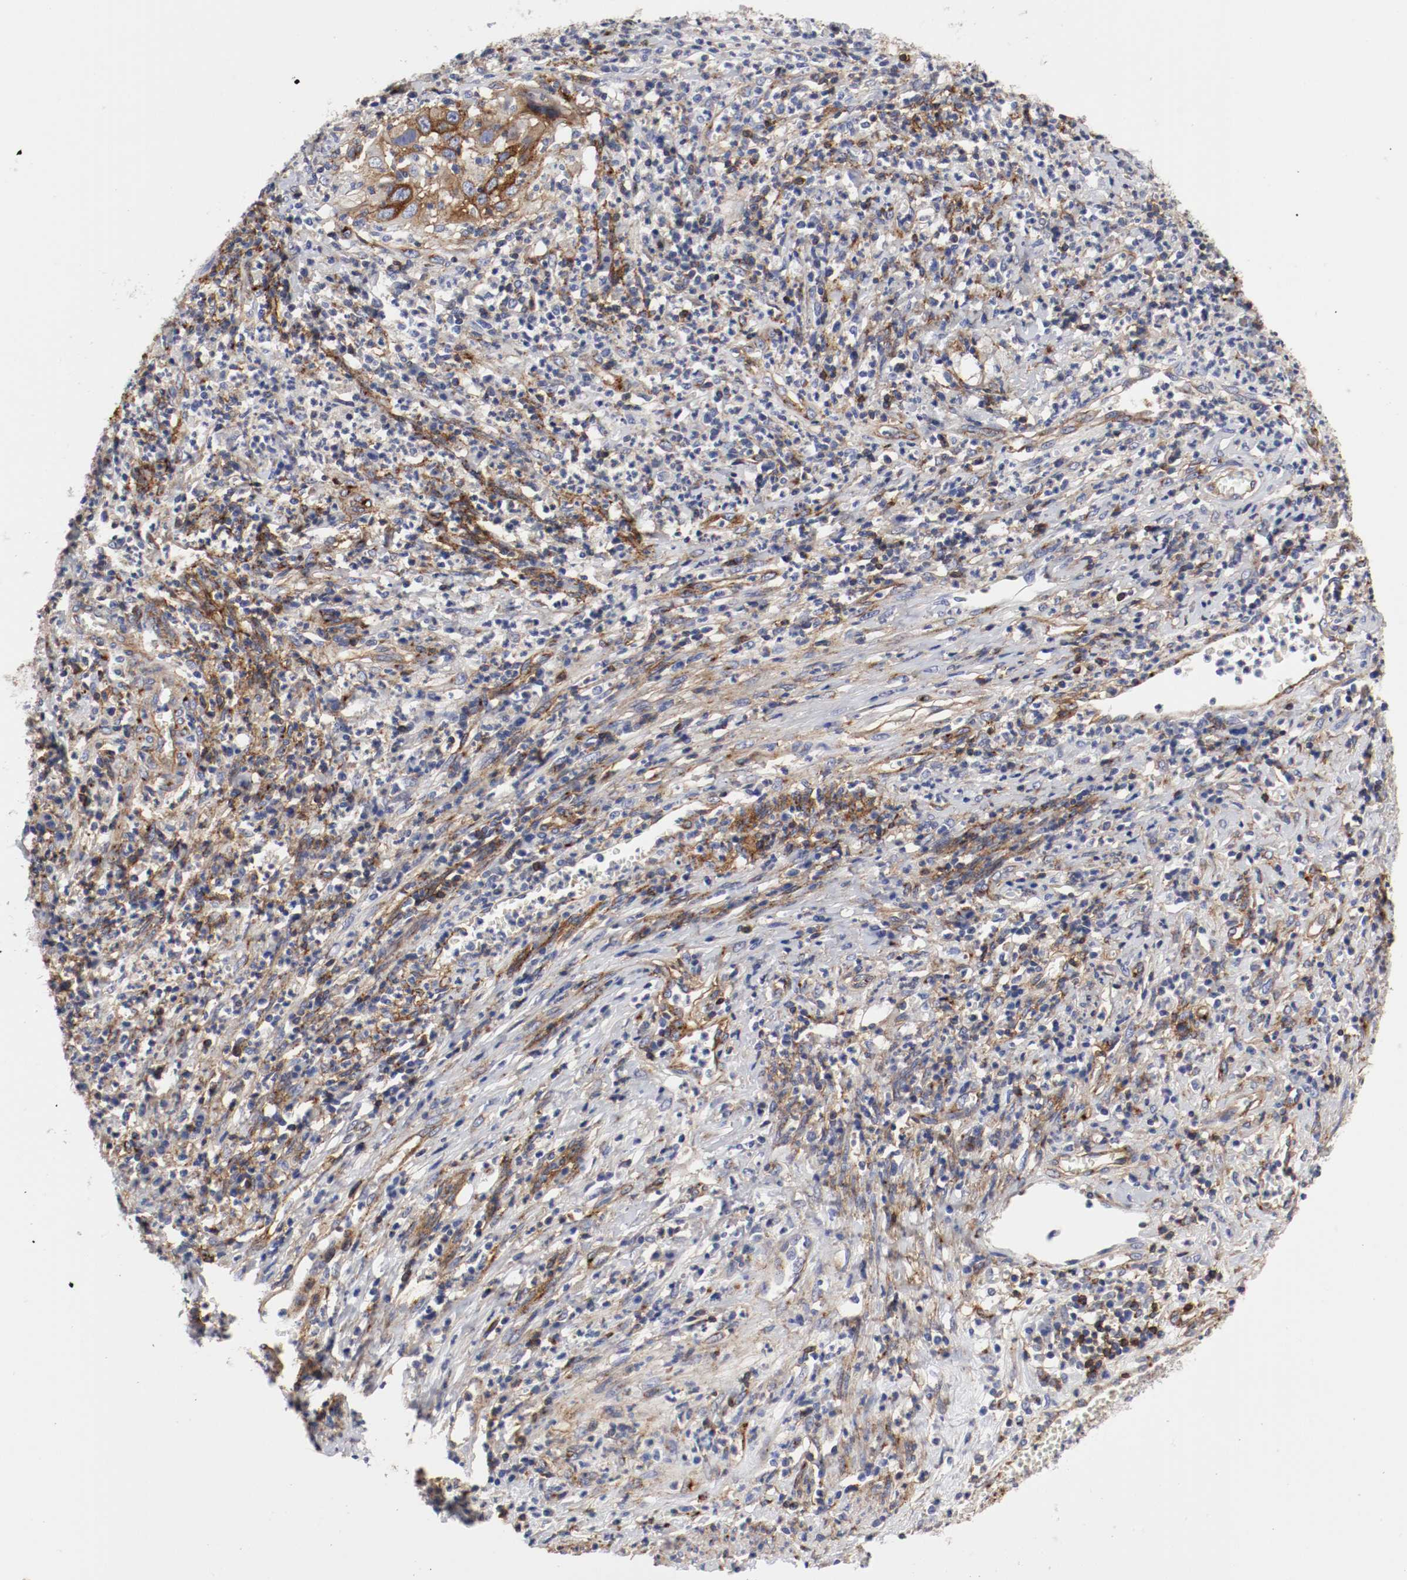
{"staining": {"intensity": "strong", "quantity": "25%-75%", "location": "cytoplasmic/membranous"}, "tissue": "cervical cancer", "cell_type": "Tumor cells", "image_type": "cancer", "snomed": [{"axis": "morphology", "description": "Squamous cell carcinoma, NOS"}, {"axis": "topography", "description": "Cervix"}], "caption": "This is an image of IHC staining of squamous cell carcinoma (cervical), which shows strong positivity in the cytoplasmic/membranous of tumor cells.", "gene": "IFITM1", "patient": {"sex": "female", "age": 32}}